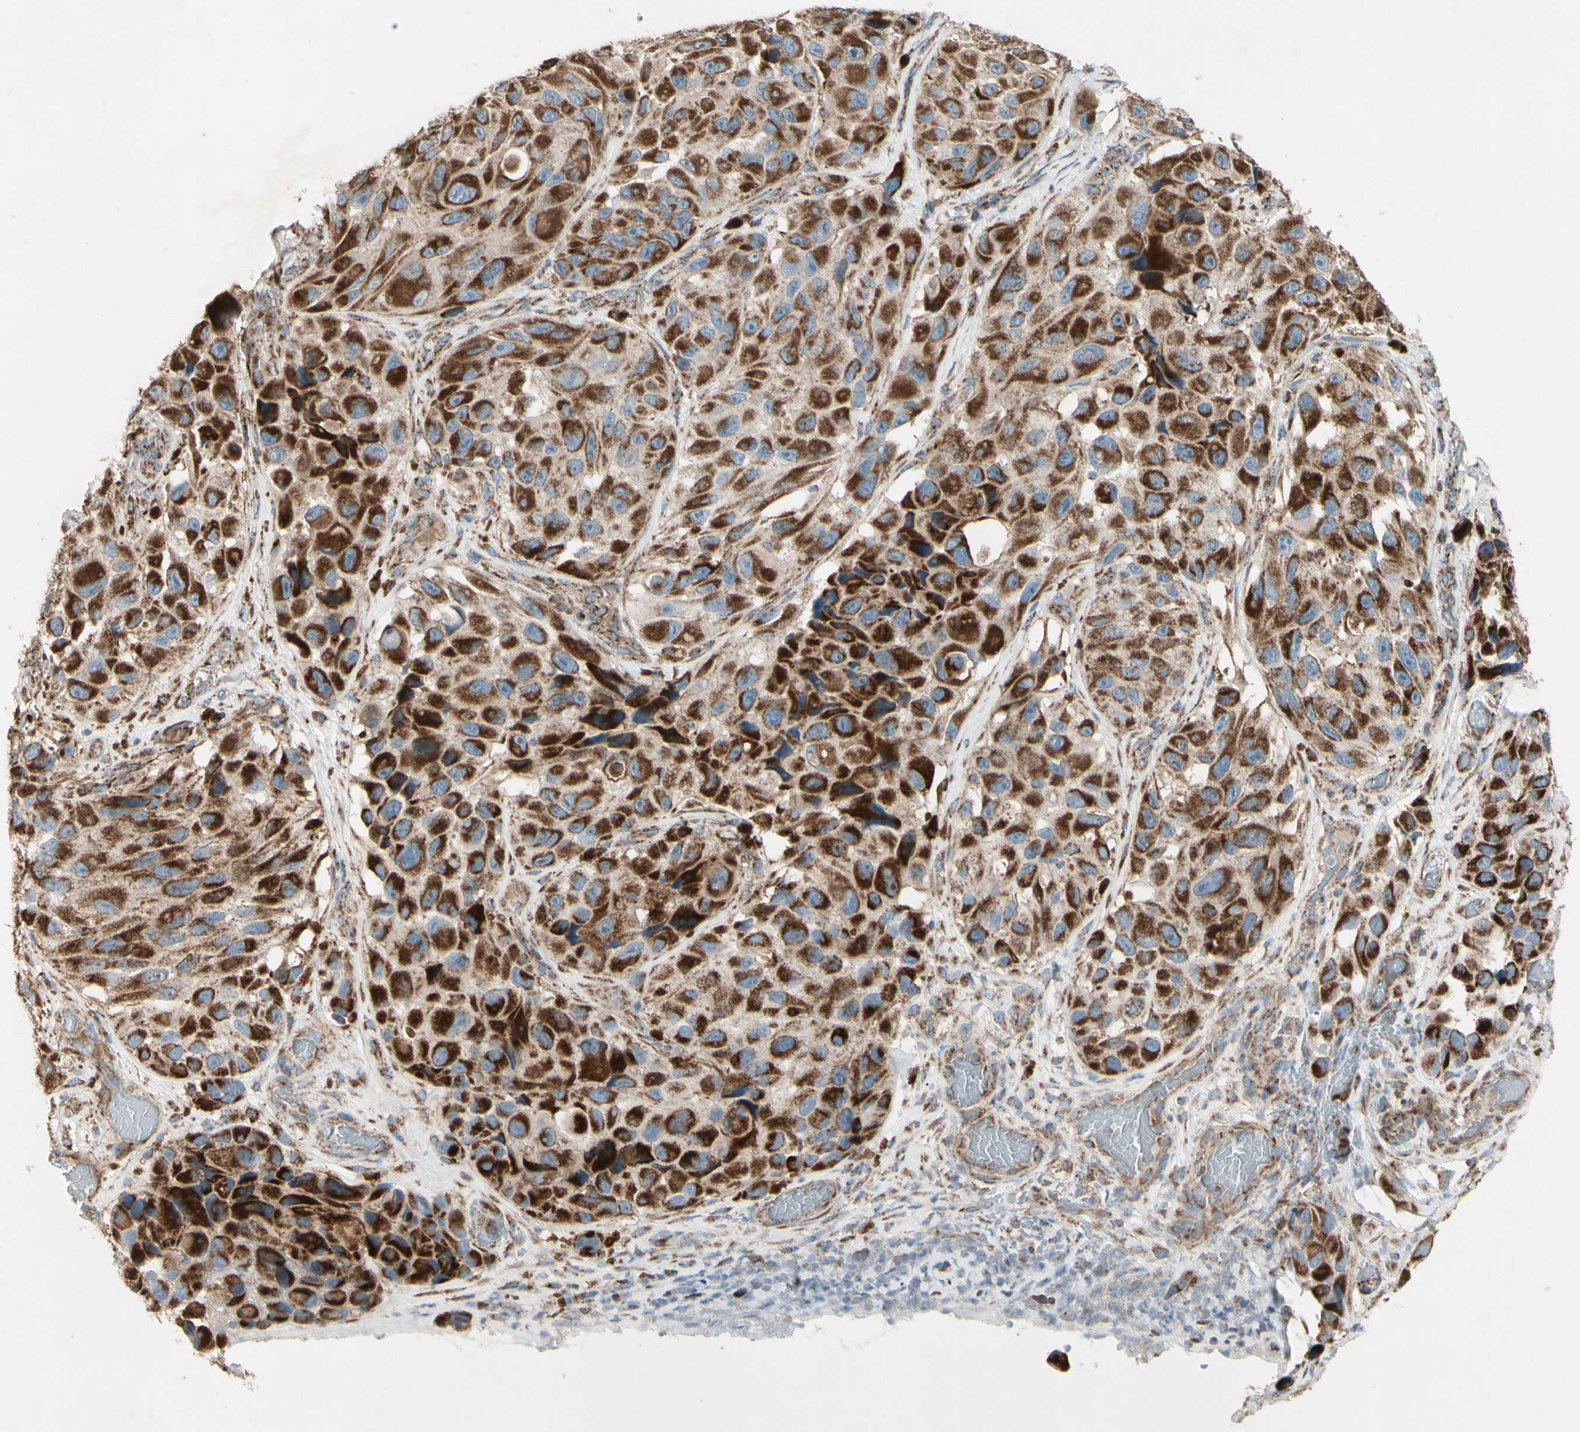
{"staining": {"intensity": "strong", "quantity": ">75%", "location": "cytoplasmic/membranous"}, "tissue": "melanoma", "cell_type": "Tumor cells", "image_type": "cancer", "snomed": [{"axis": "morphology", "description": "Malignant melanoma, NOS"}, {"axis": "topography", "description": "Skin"}], "caption": "Protein expression analysis of malignant melanoma demonstrates strong cytoplasmic/membranous staining in approximately >75% of tumor cells.", "gene": "RHOT1", "patient": {"sex": "female", "age": 73}}